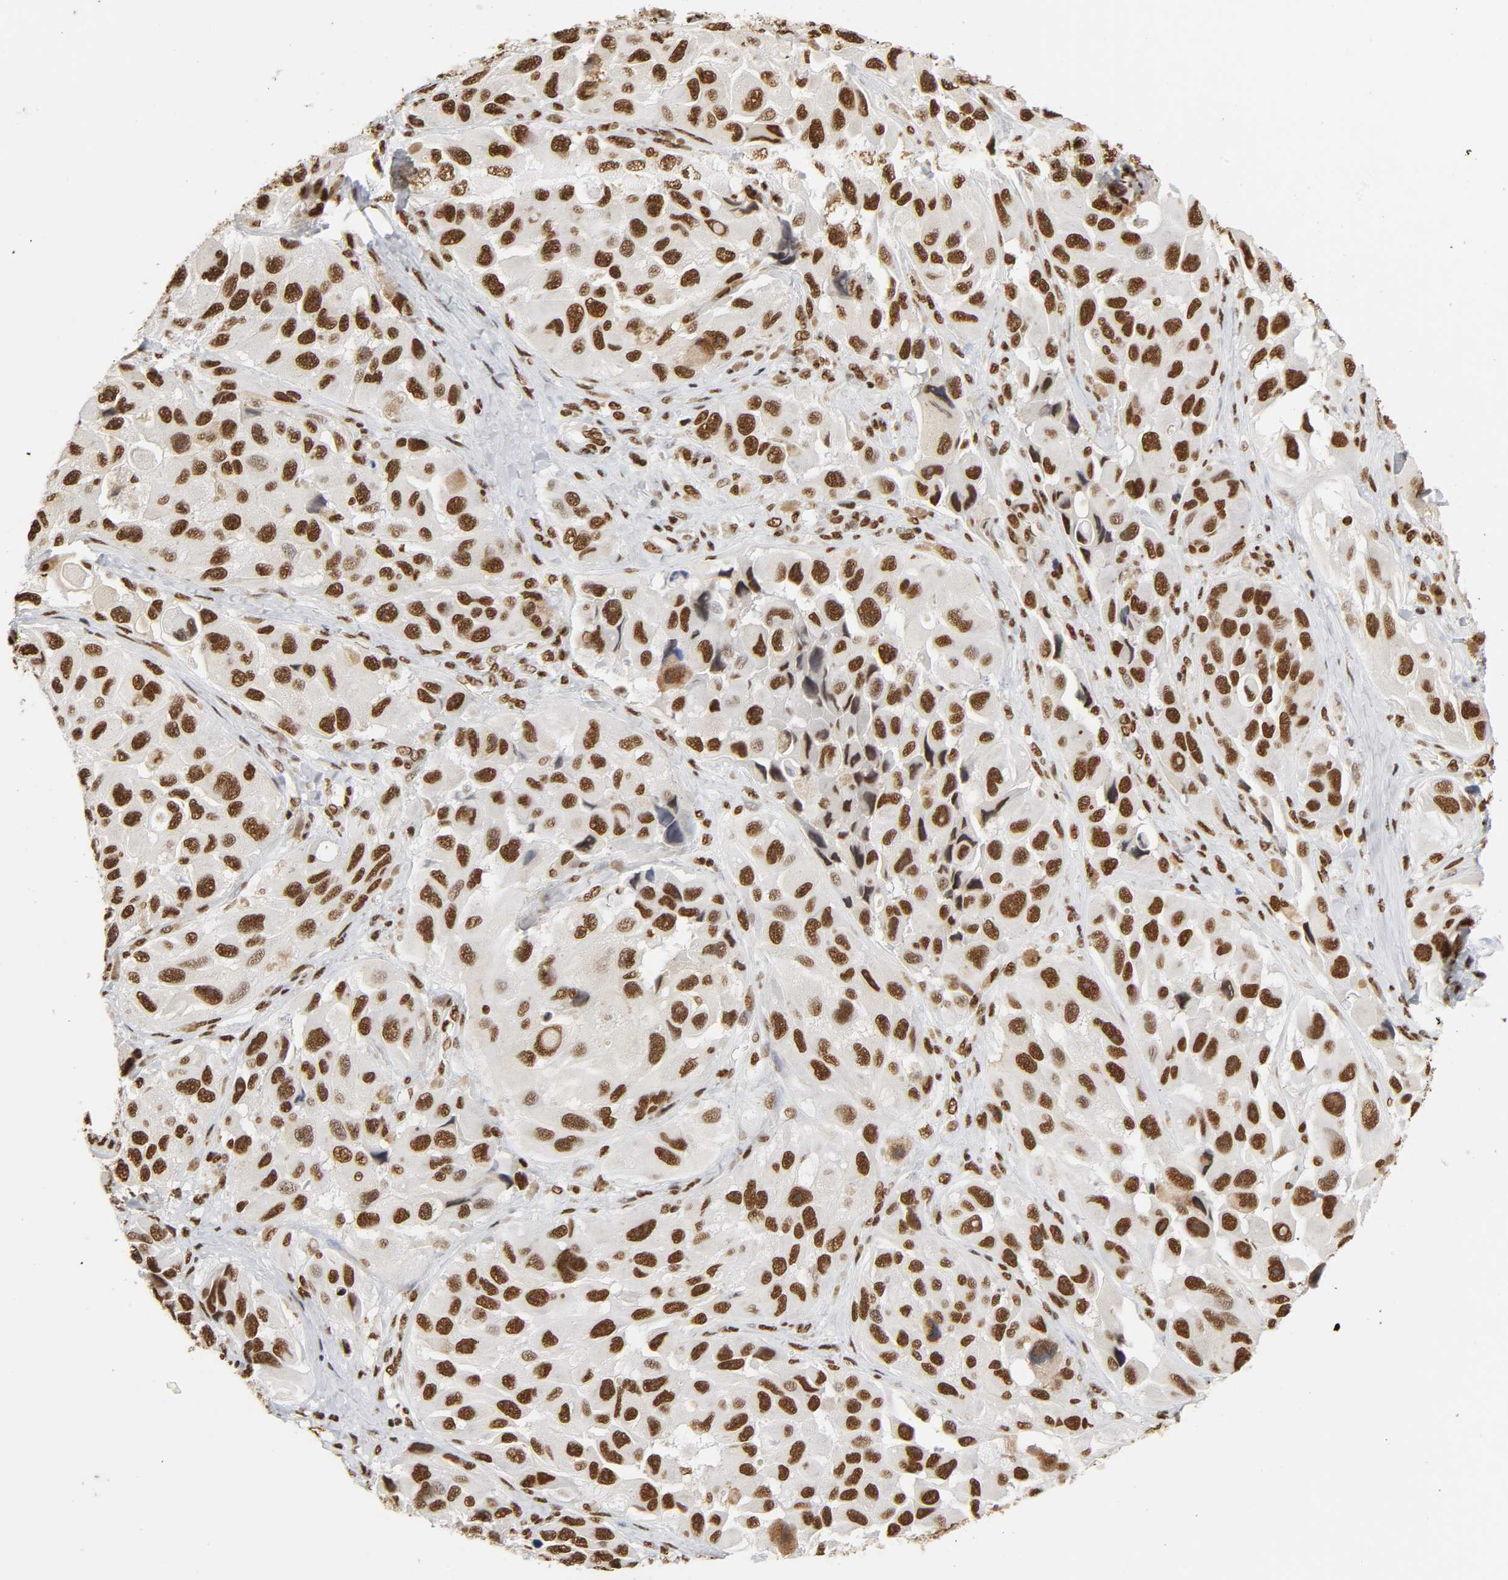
{"staining": {"intensity": "strong", "quantity": ">75%", "location": "nuclear"}, "tissue": "melanoma", "cell_type": "Tumor cells", "image_type": "cancer", "snomed": [{"axis": "morphology", "description": "Malignant melanoma, NOS"}, {"axis": "topography", "description": "Skin"}], "caption": "Malignant melanoma stained for a protein (brown) demonstrates strong nuclear positive staining in about >75% of tumor cells.", "gene": "HNRNPC", "patient": {"sex": "female", "age": 73}}